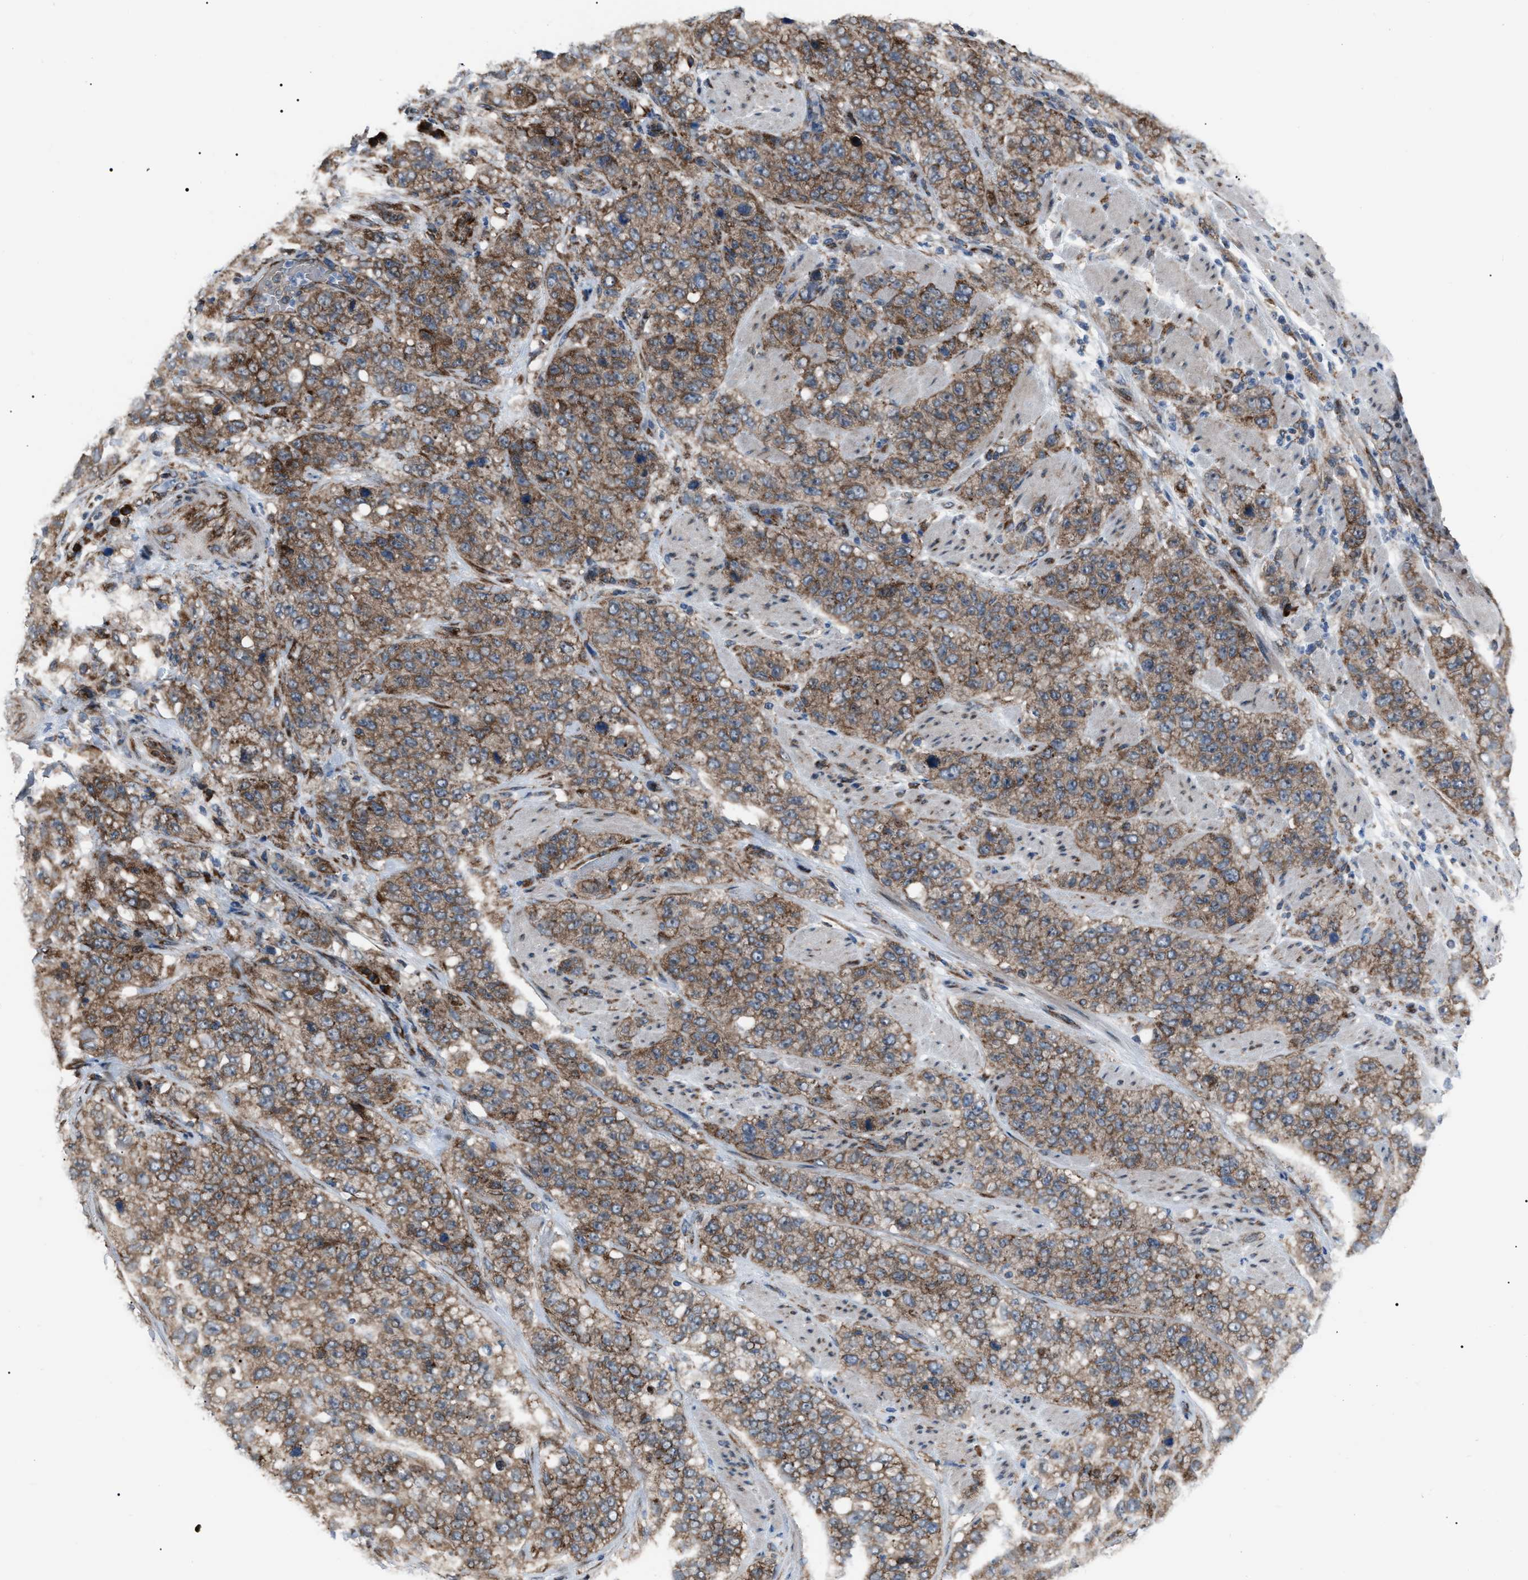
{"staining": {"intensity": "moderate", "quantity": ">75%", "location": "cytoplasmic/membranous"}, "tissue": "stomach cancer", "cell_type": "Tumor cells", "image_type": "cancer", "snomed": [{"axis": "morphology", "description": "Adenocarcinoma, NOS"}, {"axis": "topography", "description": "Stomach"}], "caption": "DAB (3,3'-diaminobenzidine) immunohistochemical staining of human stomach adenocarcinoma displays moderate cytoplasmic/membranous protein expression in about >75% of tumor cells.", "gene": "AGO2", "patient": {"sex": "male", "age": 48}}